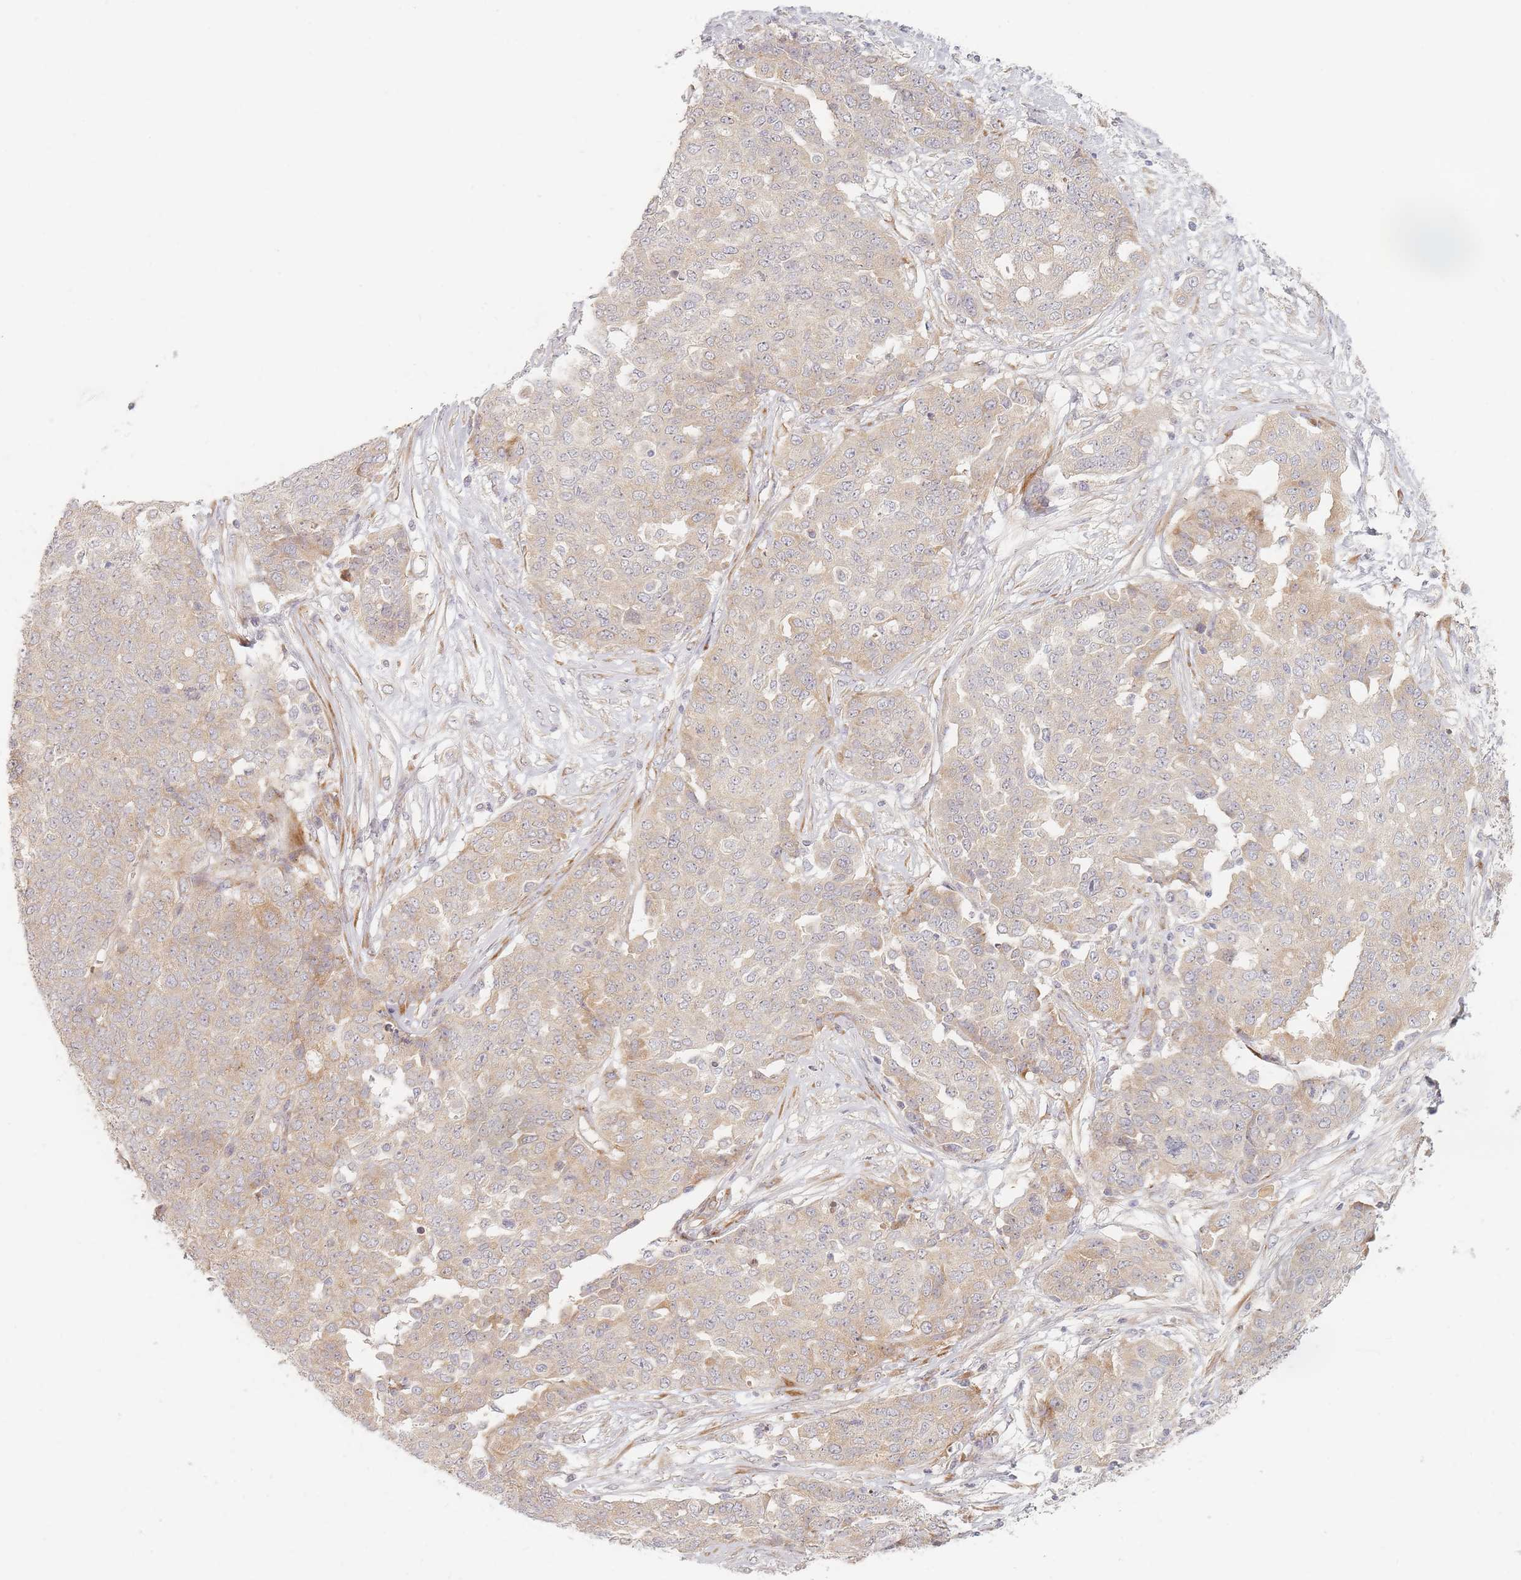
{"staining": {"intensity": "weak", "quantity": ">75%", "location": "cytoplasmic/membranous"}, "tissue": "ovarian cancer", "cell_type": "Tumor cells", "image_type": "cancer", "snomed": [{"axis": "morphology", "description": "Cystadenocarcinoma, serous, NOS"}, {"axis": "topography", "description": "Soft tissue"}, {"axis": "topography", "description": "Ovary"}], "caption": "Immunohistochemical staining of human ovarian serous cystadenocarcinoma demonstrates low levels of weak cytoplasmic/membranous protein staining in about >75% of tumor cells. Immunohistochemistry stains the protein in brown and the nuclei are stained blue.", "gene": "ZKSCAN7", "patient": {"sex": "female", "age": 57}}